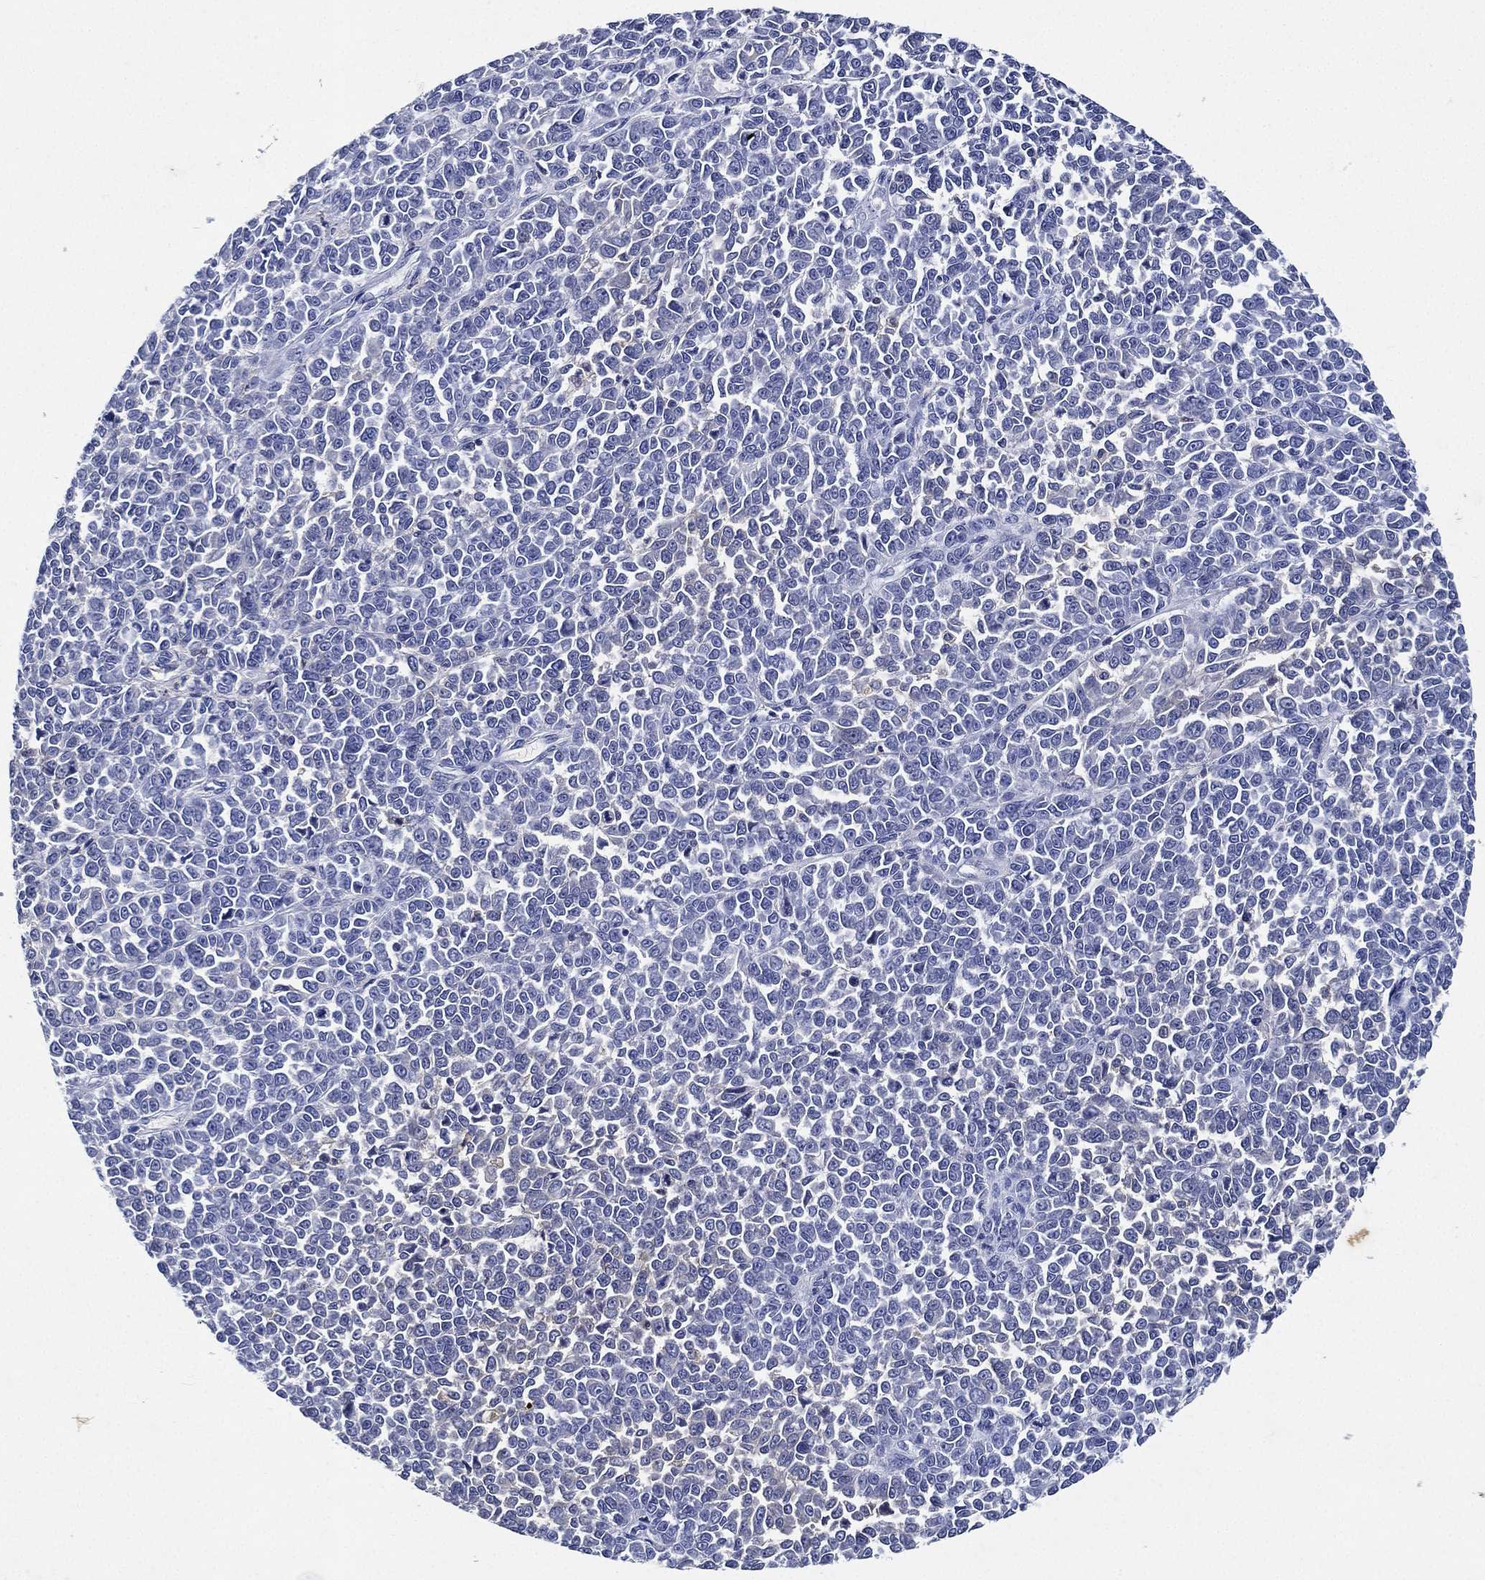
{"staining": {"intensity": "negative", "quantity": "none", "location": "none"}, "tissue": "melanoma", "cell_type": "Tumor cells", "image_type": "cancer", "snomed": [{"axis": "morphology", "description": "Malignant melanoma, NOS"}, {"axis": "topography", "description": "Skin"}], "caption": "This is an IHC micrograph of human malignant melanoma. There is no positivity in tumor cells.", "gene": "TMPRSS11D", "patient": {"sex": "female", "age": 95}}